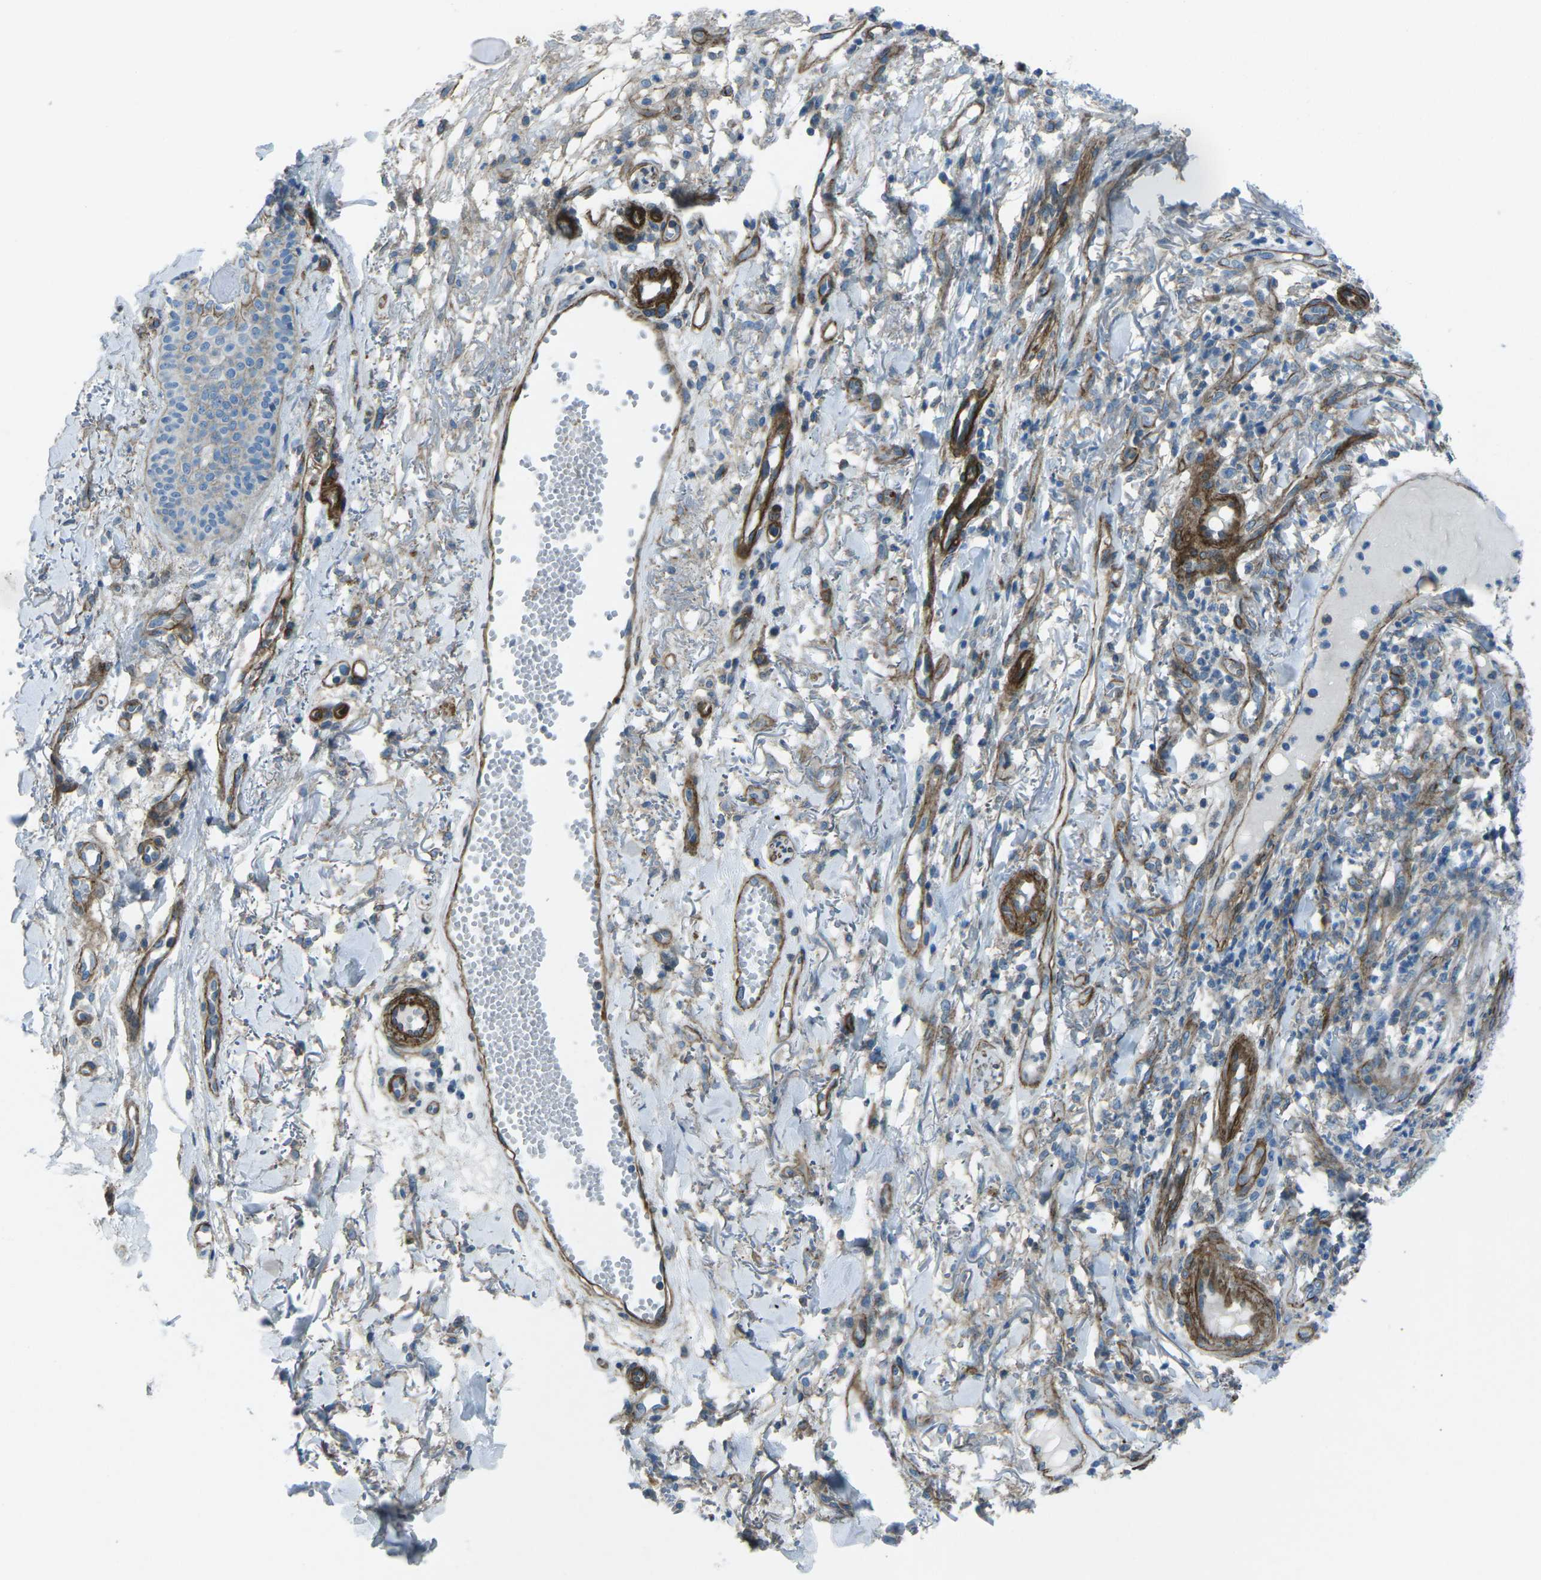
{"staining": {"intensity": "negative", "quantity": "none", "location": "none"}, "tissue": "skin cancer", "cell_type": "Tumor cells", "image_type": "cancer", "snomed": [{"axis": "morphology", "description": "Squamous cell carcinoma, NOS"}, {"axis": "topography", "description": "Skin"}], "caption": "DAB immunohistochemical staining of skin cancer (squamous cell carcinoma) displays no significant positivity in tumor cells.", "gene": "UTRN", "patient": {"sex": "female", "age": 80}}